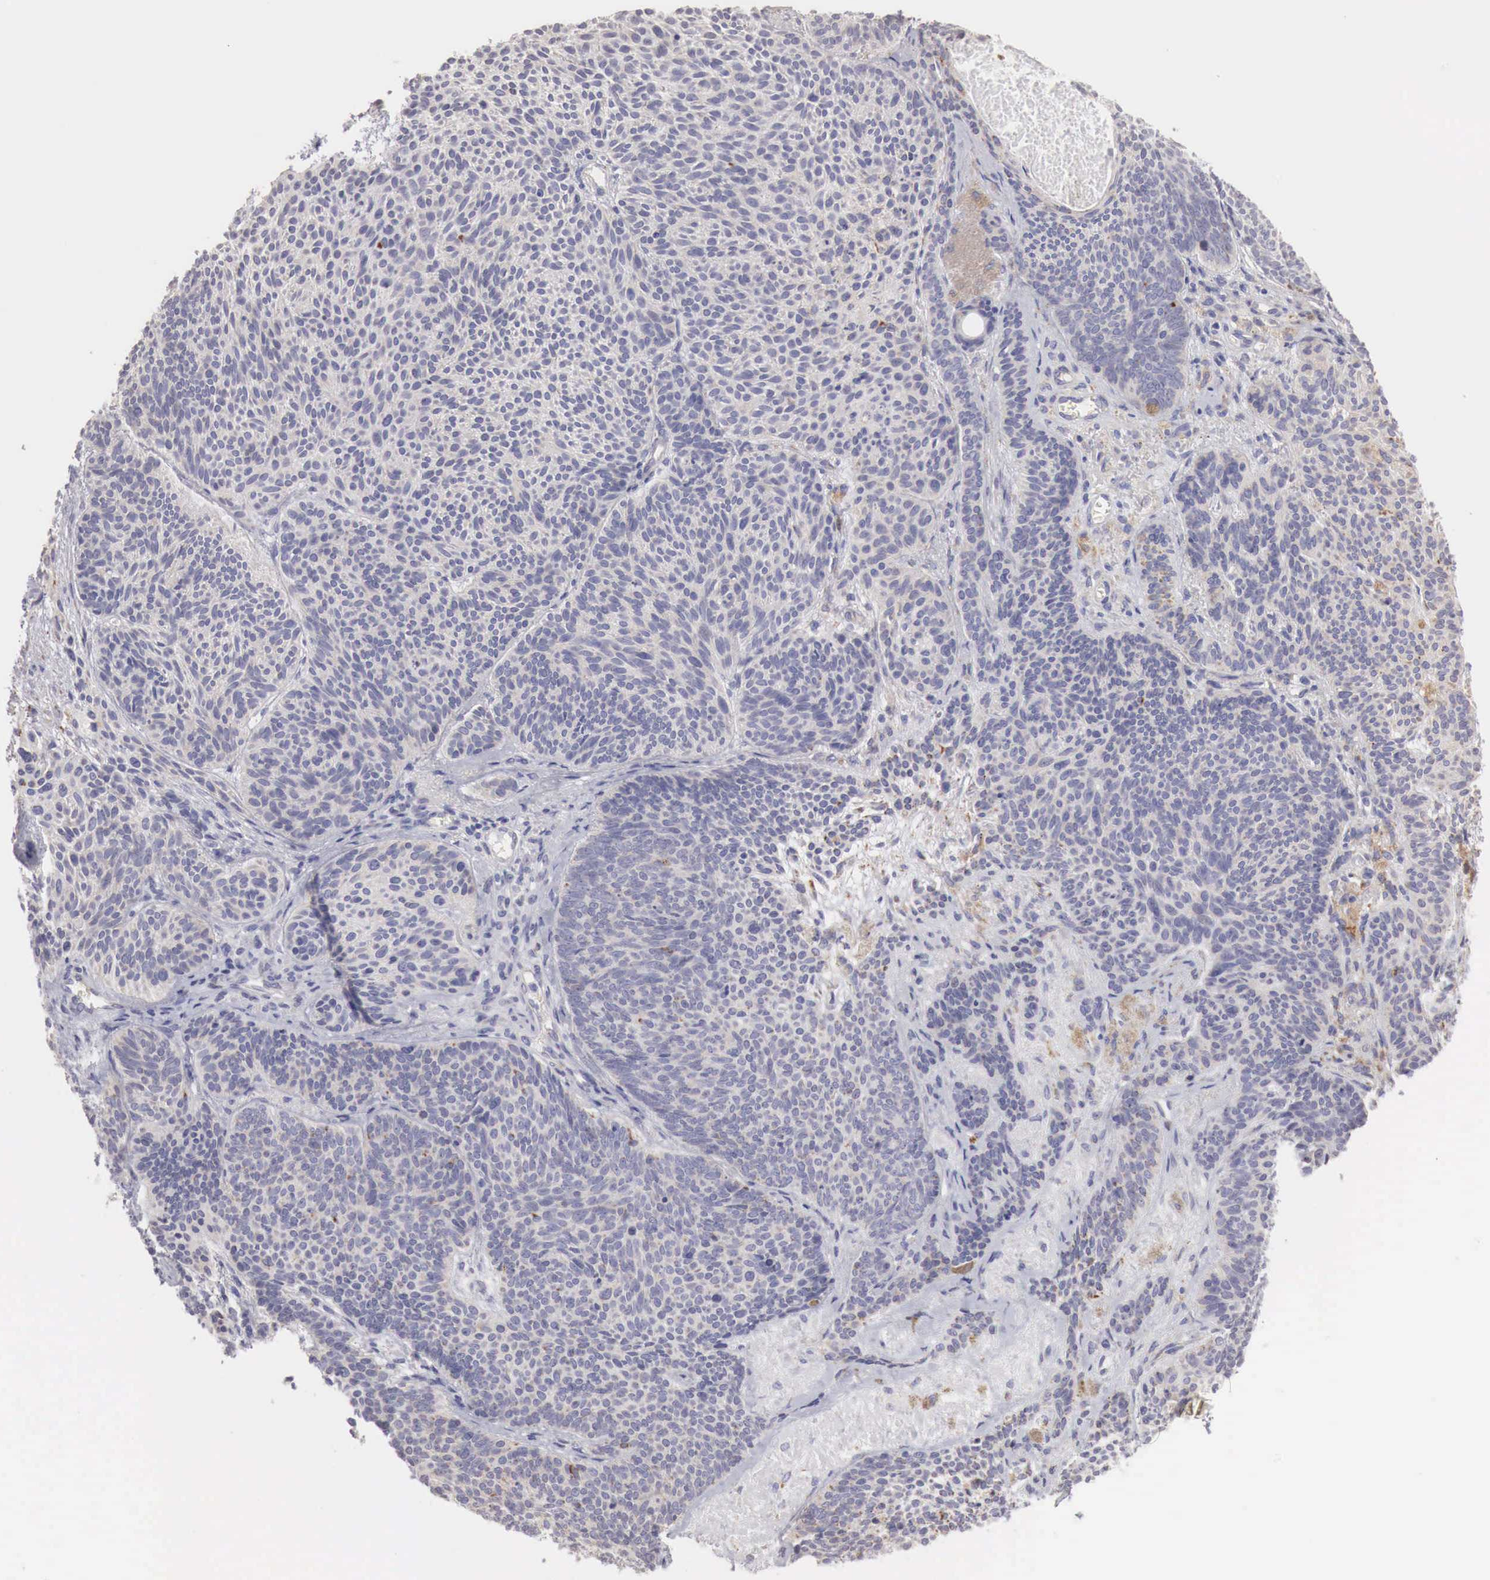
{"staining": {"intensity": "weak", "quantity": "<25%", "location": "cytoplasmic/membranous"}, "tissue": "skin cancer", "cell_type": "Tumor cells", "image_type": "cancer", "snomed": [{"axis": "morphology", "description": "Basal cell carcinoma"}, {"axis": "topography", "description": "Skin"}], "caption": "IHC histopathology image of human skin cancer (basal cell carcinoma) stained for a protein (brown), which reveals no staining in tumor cells.", "gene": "NSDHL", "patient": {"sex": "male", "age": 84}}